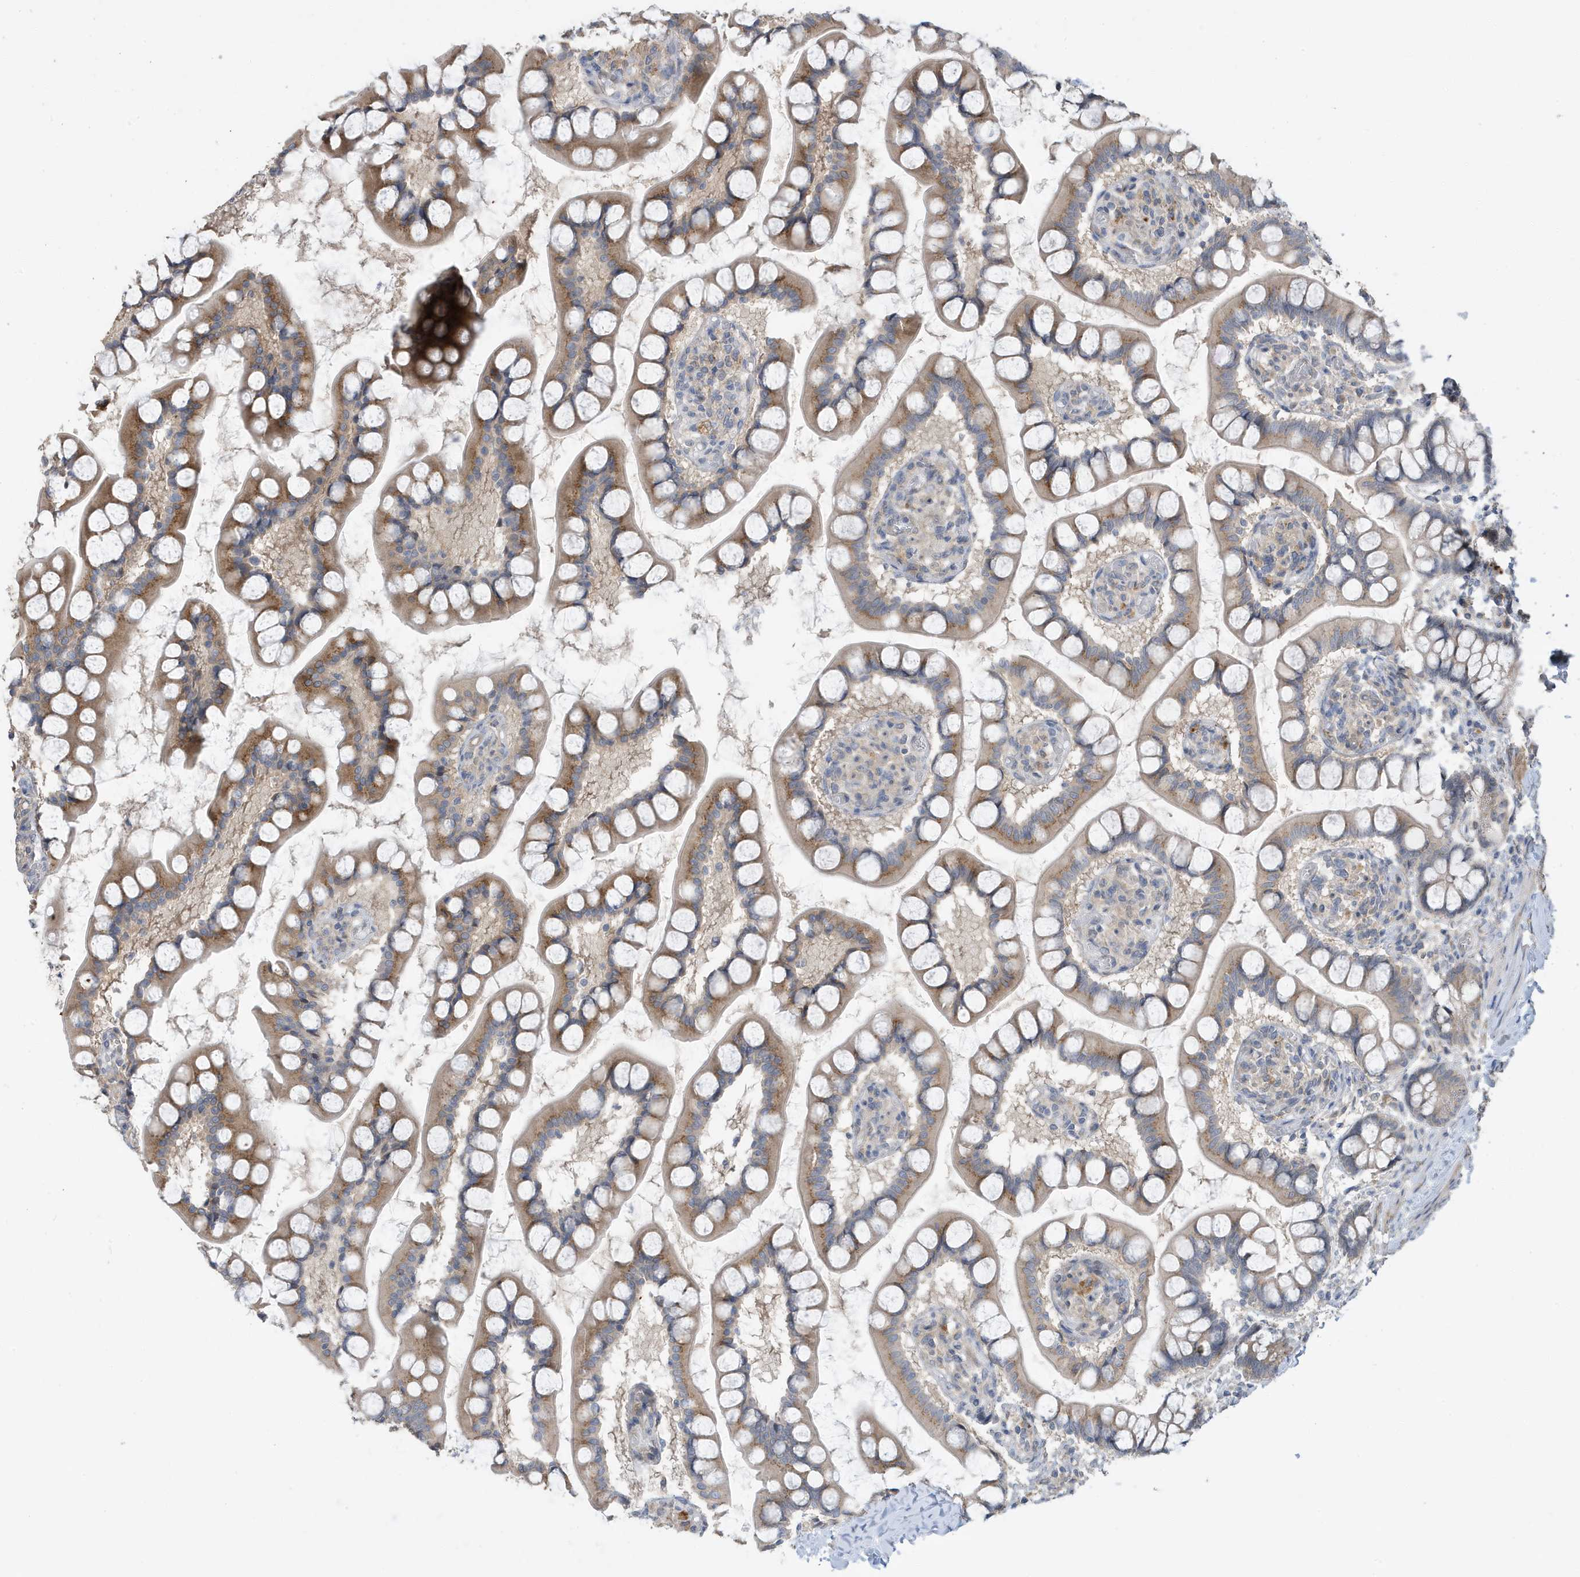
{"staining": {"intensity": "weak", "quantity": "25%-75%", "location": "cytoplasmic/membranous"}, "tissue": "small intestine", "cell_type": "Glandular cells", "image_type": "normal", "snomed": [{"axis": "morphology", "description": "Normal tissue, NOS"}, {"axis": "topography", "description": "Small intestine"}], "caption": "Immunohistochemistry staining of benign small intestine, which shows low levels of weak cytoplasmic/membranous expression in about 25%-75% of glandular cells indicating weak cytoplasmic/membranous protein staining. The staining was performed using DAB (brown) for protein detection and nuclei were counterstained in hematoxylin (blue).", "gene": "LAPTM4A", "patient": {"sex": "male", "age": 52}}